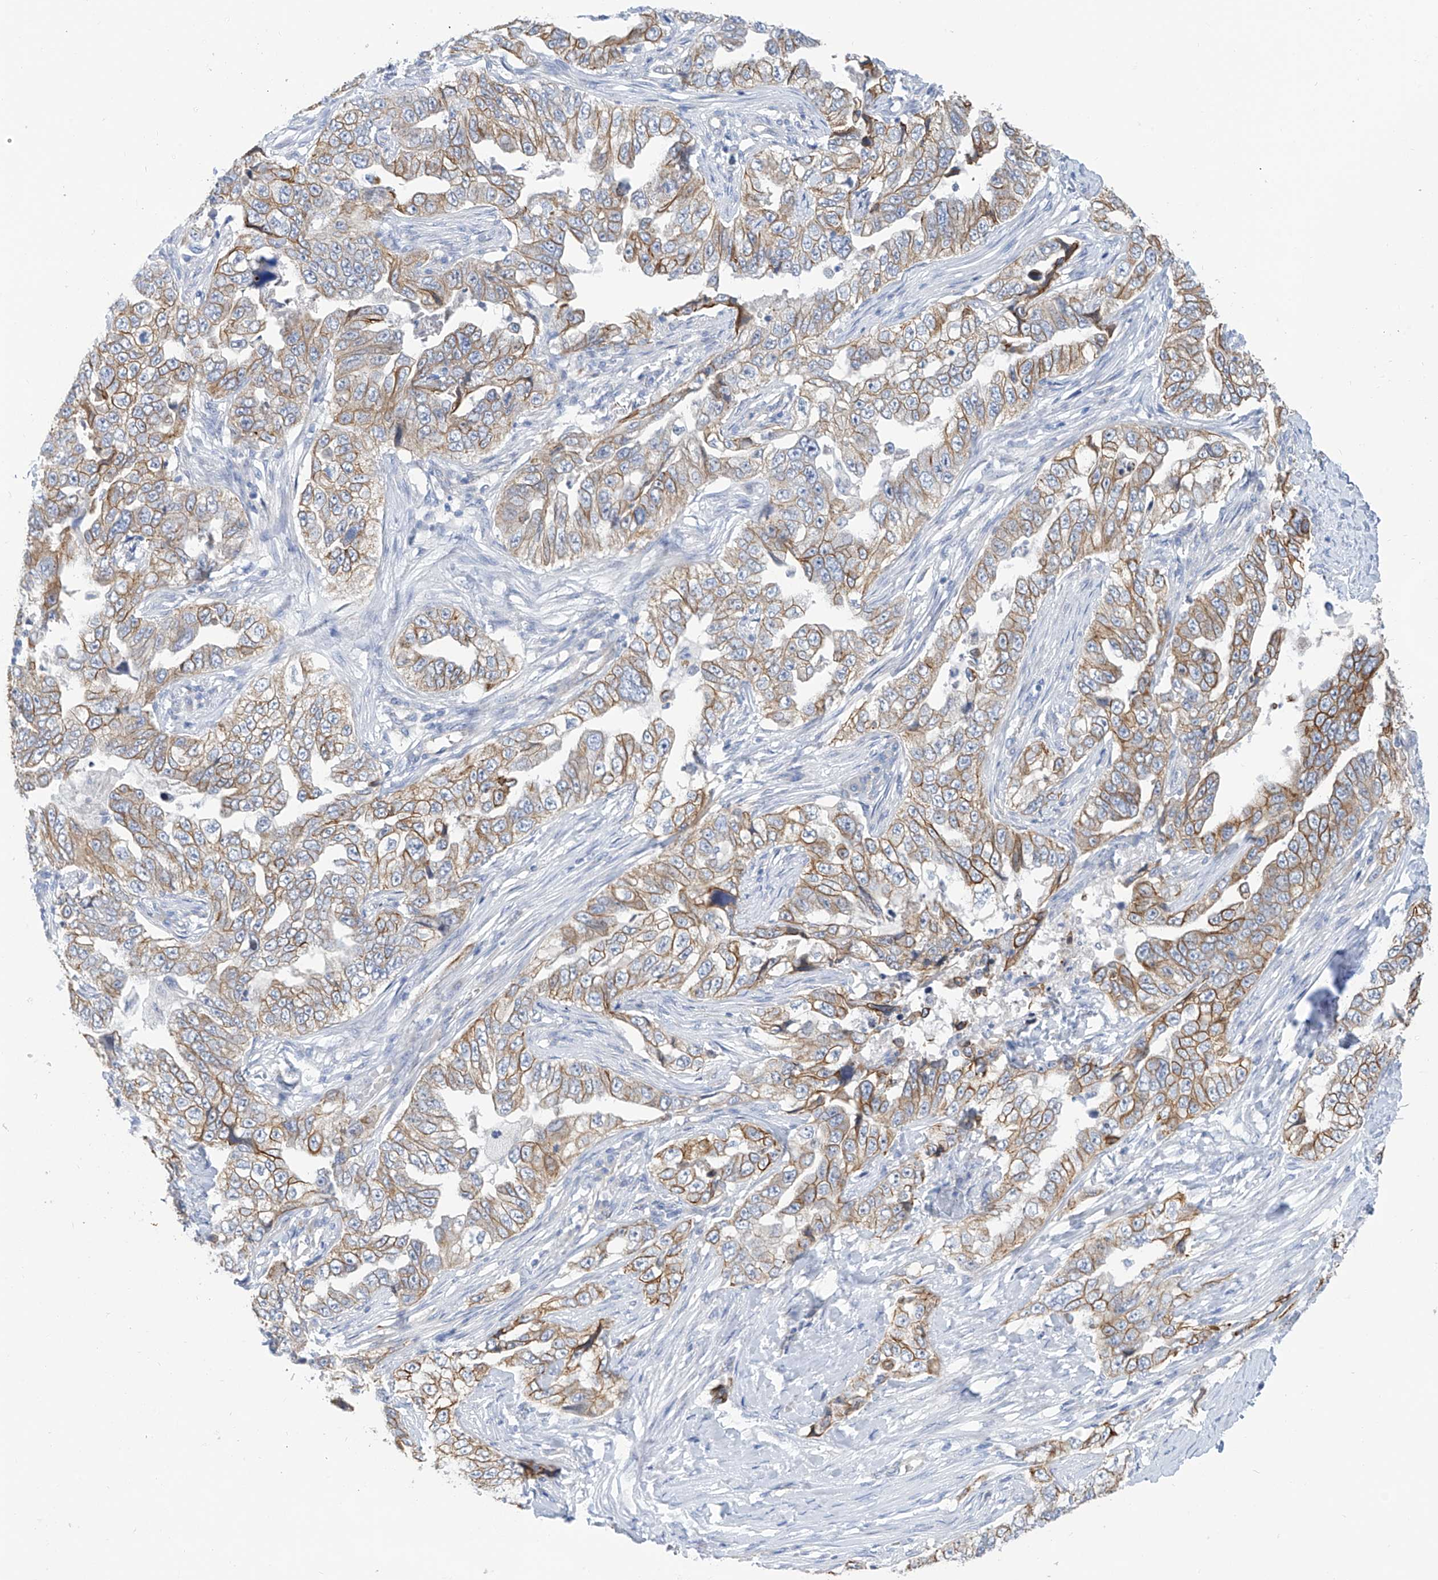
{"staining": {"intensity": "moderate", "quantity": "25%-75%", "location": "cytoplasmic/membranous"}, "tissue": "lung cancer", "cell_type": "Tumor cells", "image_type": "cancer", "snomed": [{"axis": "morphology", "description": "Adenocarcinoma, NOS"}, {"axis": "topography", "description": "Lung"}], "caption": "Immunohistochemistry (IHC) image of neoplastic tissue: human adenocarcinoma (lung) stained using immunohistochemistry exhibits medium levels of moderate protein expression localized specifically in the cytoplasmic/membranous of tumor cells, appearing as a cytoplasmic/membranous brown color.", "gene": "PIK3C2B", "patient": {"sex": "female", "age": 51}}